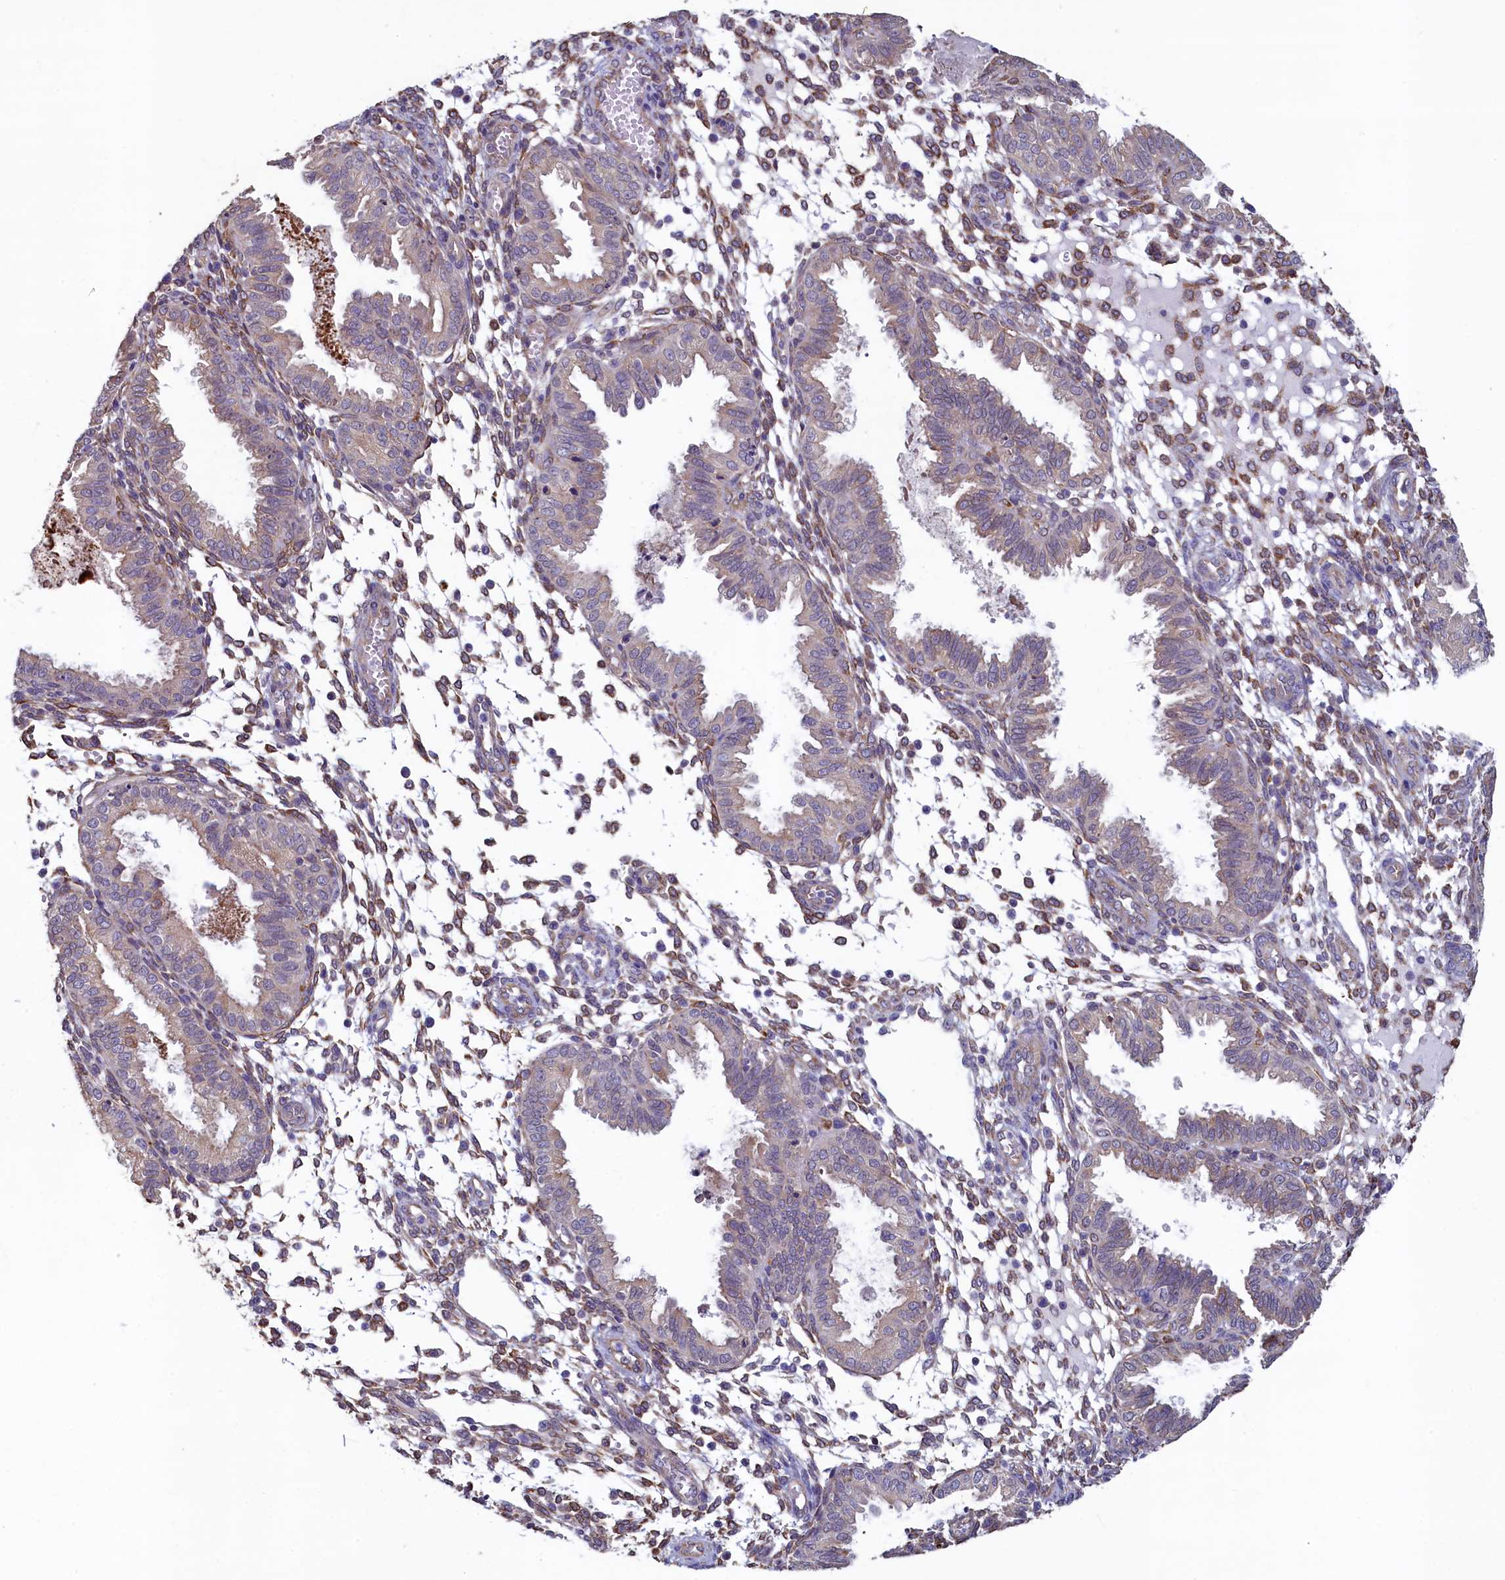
{"staining": {"intensity": "strong", "quantity": ">75%", "location": "cytoplasmic/membranous"}, "tissue": "endometrium", "cell_type": "Cells in endometrial stroma", "image_type": "normal", "snomed": [{"axis": "morphology", "description": "Normal tissue, NOS"}, {"axis": "topography", "description": "Endometrium"}], "caption": "Protein analysis of unremarkable endometrium demonstrates strong cytoplasmic/membranous positivity in about >75% of cells in endometrial stroma. (Stains: DAB (3,3'-diaminobenzidine) in brown, nuclei in blue, Microscopy: brightfield microscopy at high magnification).", "gene": "SPATA2L", "patient": {"sex": "female", "age": 33}}